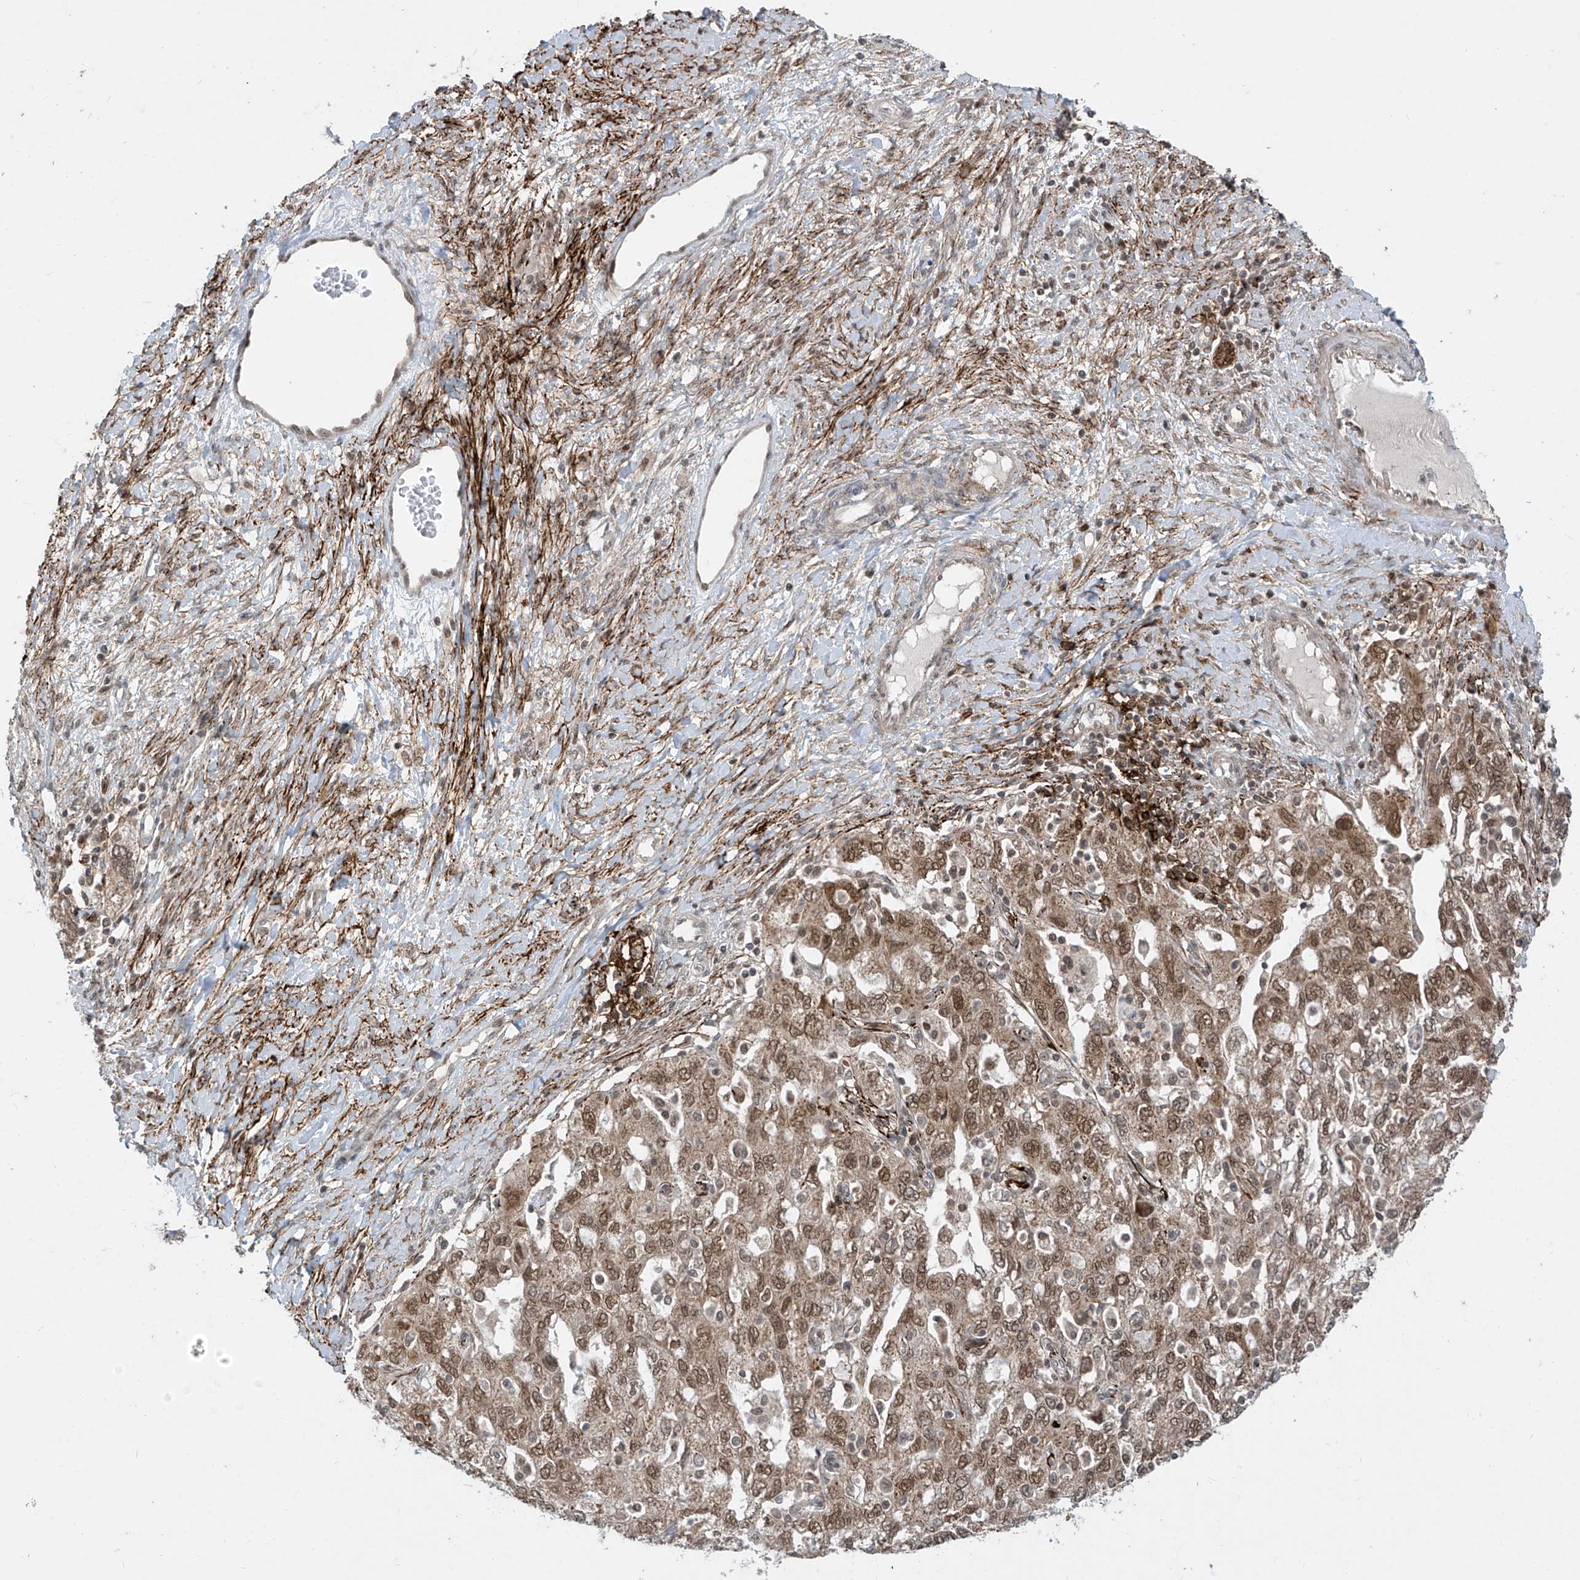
{"staining": {"intensity": "moderate", "quantity": ">75%", "location": "nuclear"}, "tissue": "ovarian cancer", "cell_type": "Tumor cells", "image_type": "cancer", "snomed": [{"axis": "morphology", "description": "Carcinoma, NOS"}, {"axis": "morphology", "description": "Cystadenocarcinoma, serous, NOS"}, {"axis": "topography", "description": "Ovary"}], "caption": "The micrograph demonstrates immunohistochemical staining of ovarian cancer. There is moderate nuclear expression is present in about >75% of tumor cells.", "gene": "LAGE3", "patient": {"sex": "female", "age": 69}}